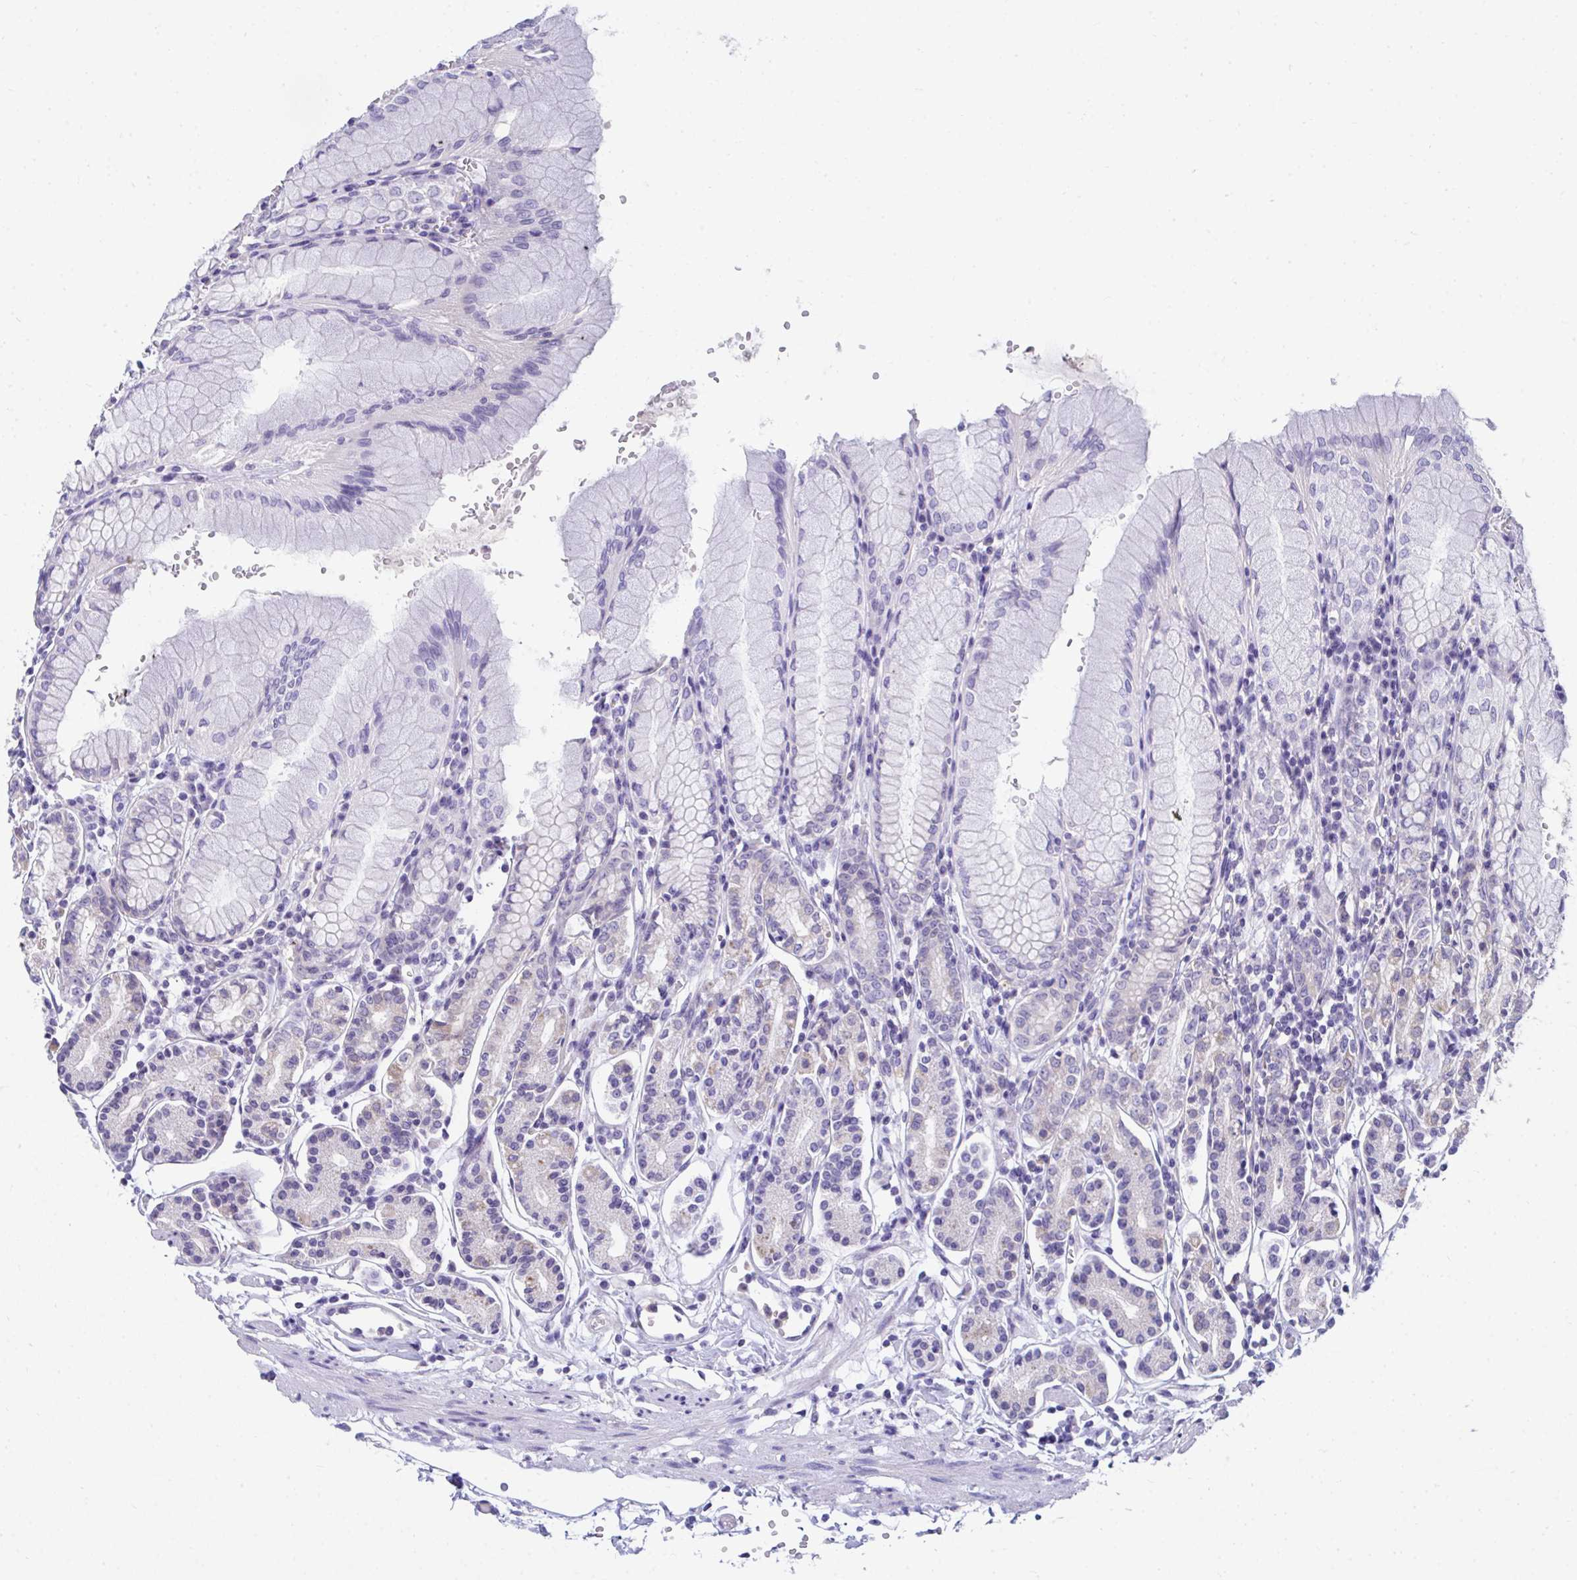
{"staining": {"intensity": "moderate", "quantity": "25%-75%", "location": "cytoplasmic/membranous"}, "tissue": "stomach", "cell_type": "Glandular cells", "image_type": "normal", "snomed": [{"axis": "morphology", "description": "Normal tissue, NOS"}, {"axis": "topography", "description": "Stomach"}], "caption": "A brown stain shows moderate cytoplasmic/membranous expression of a protein in glandular cells of benign human stomach.", "gene": "COA5", "patient": {"sex": "female", "age": 62}}